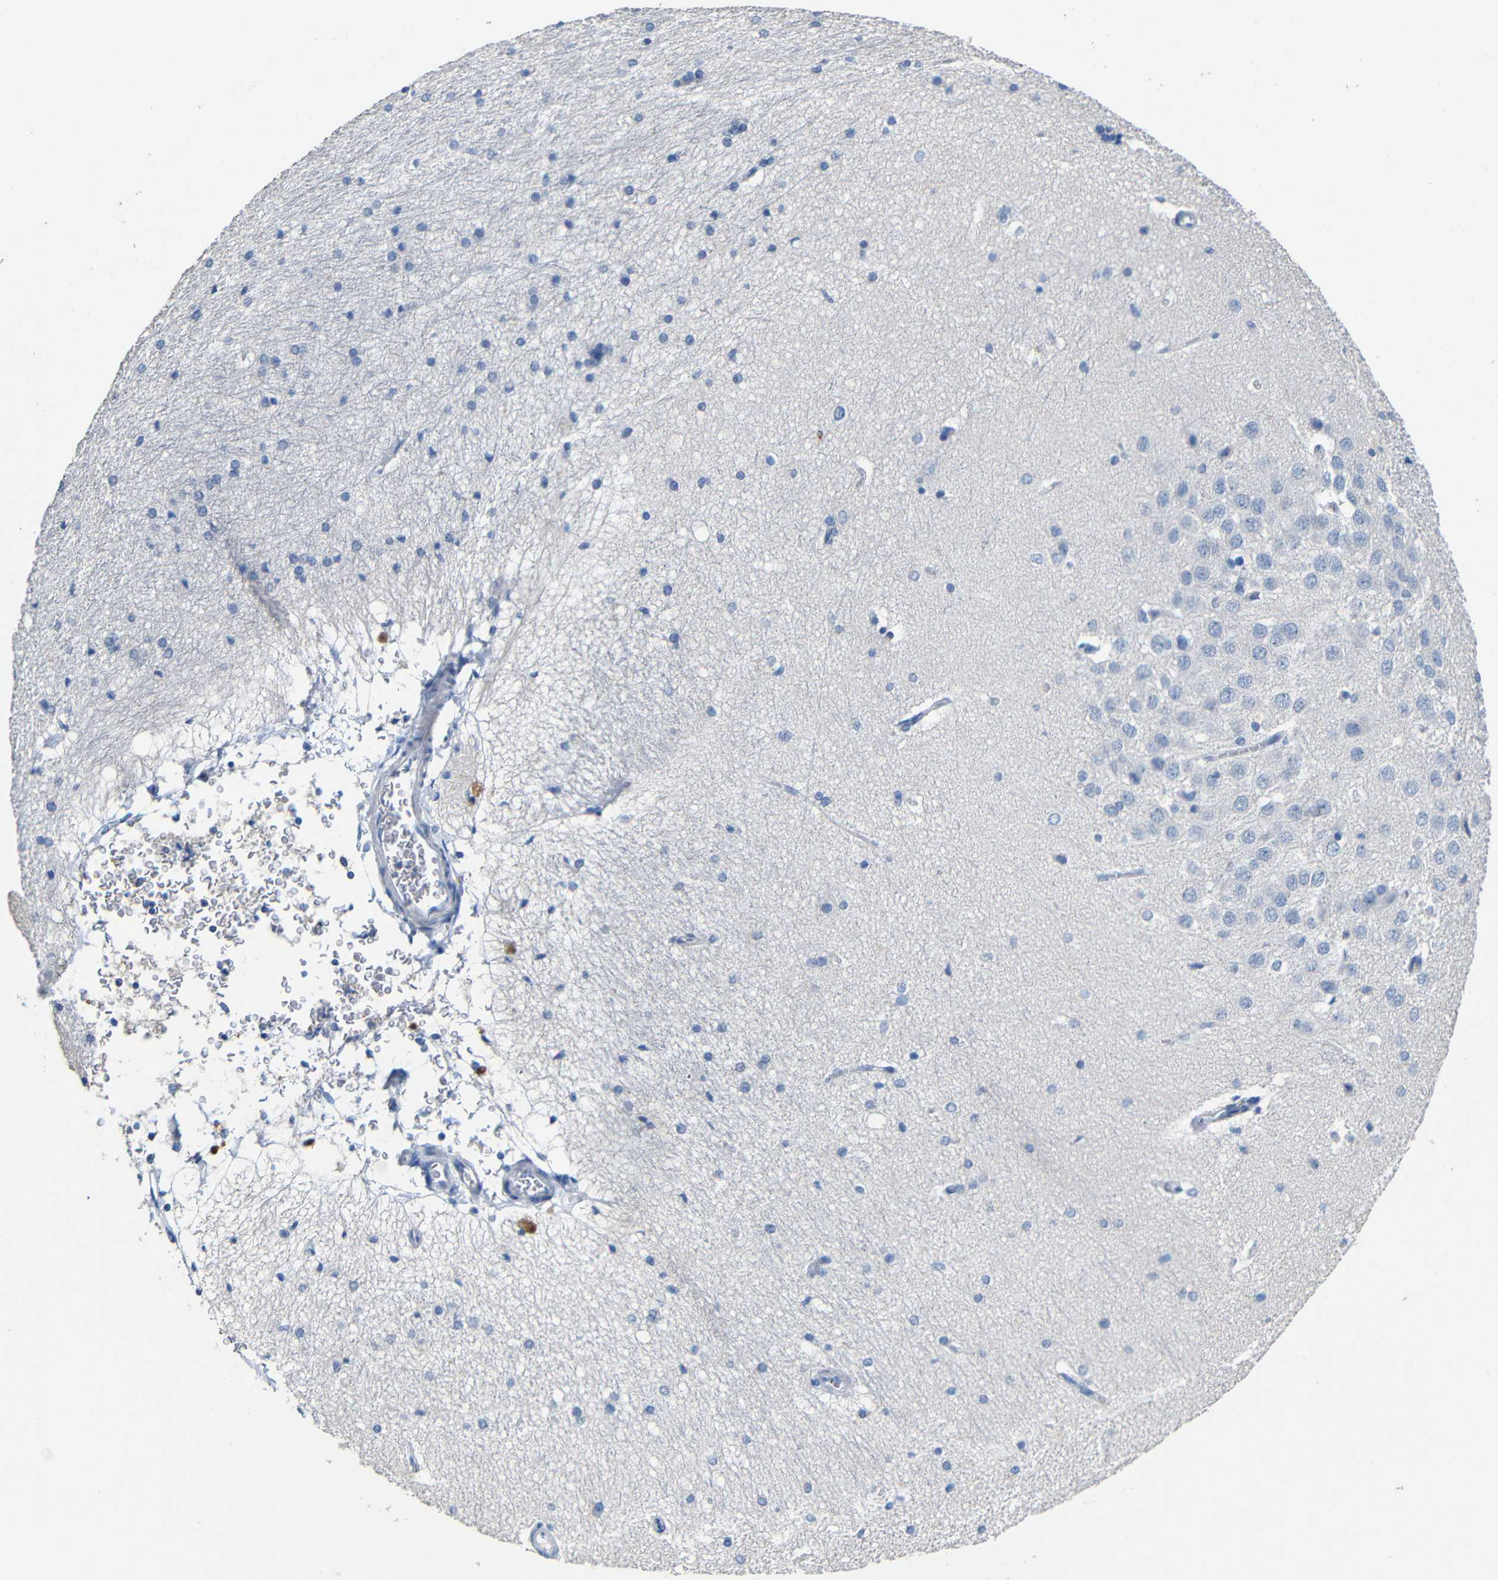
{"staining": {"intensity": "negative", "quantity": "none", "location": "none"}, "tissue": "hippocampus", "cell_type": "Glial cells", "image_type": "normal", "snomed": [{"axis": "morphology", "description": "Normal tissue, NOS"}, {"axis": "topography", "description": "Hippocampus"}], "caption": "Photomicrograph shows no significant protein expression in glial cells of benign hippocampus.", "gene": "ACKR2", "patient": {"sex": "female", "age": 19}}